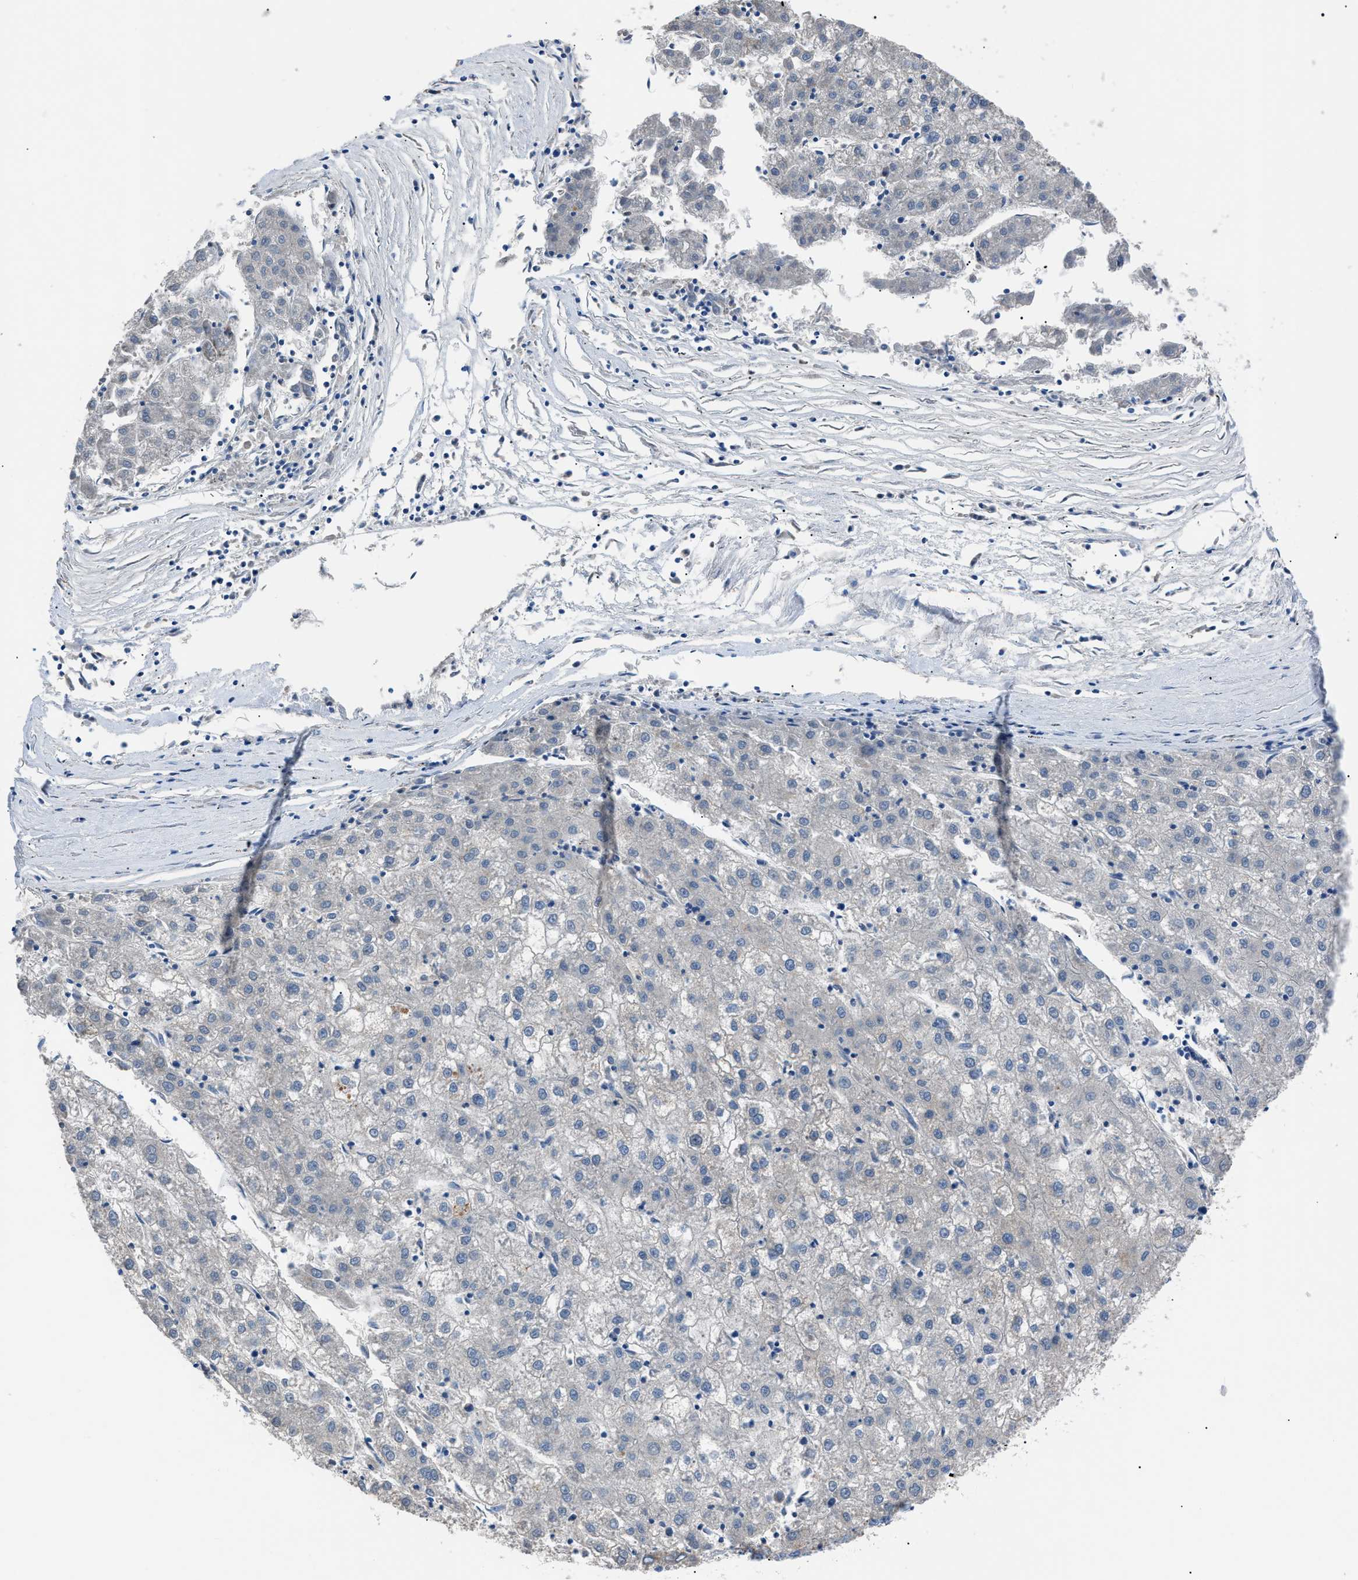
{"staining": {"intensity": "negative", "quantity": "none", "location": "none"}, "tissue": "liver cancer", "cell_type": "Tumor cells", "image_type": "cancer", "snomed": [{"axis": "morphology", "description": "Carcinoma, Hepatocellular, NOS"}, {"axis": "topography", "description": "Liver"}], "caption": "This is a image of IHC staining of hepatocellular carcinoma (liver), which shows no expression in tumor cells.", "gene": "ZDHHC24", "patient": {"sex": "male", "age": 72}}